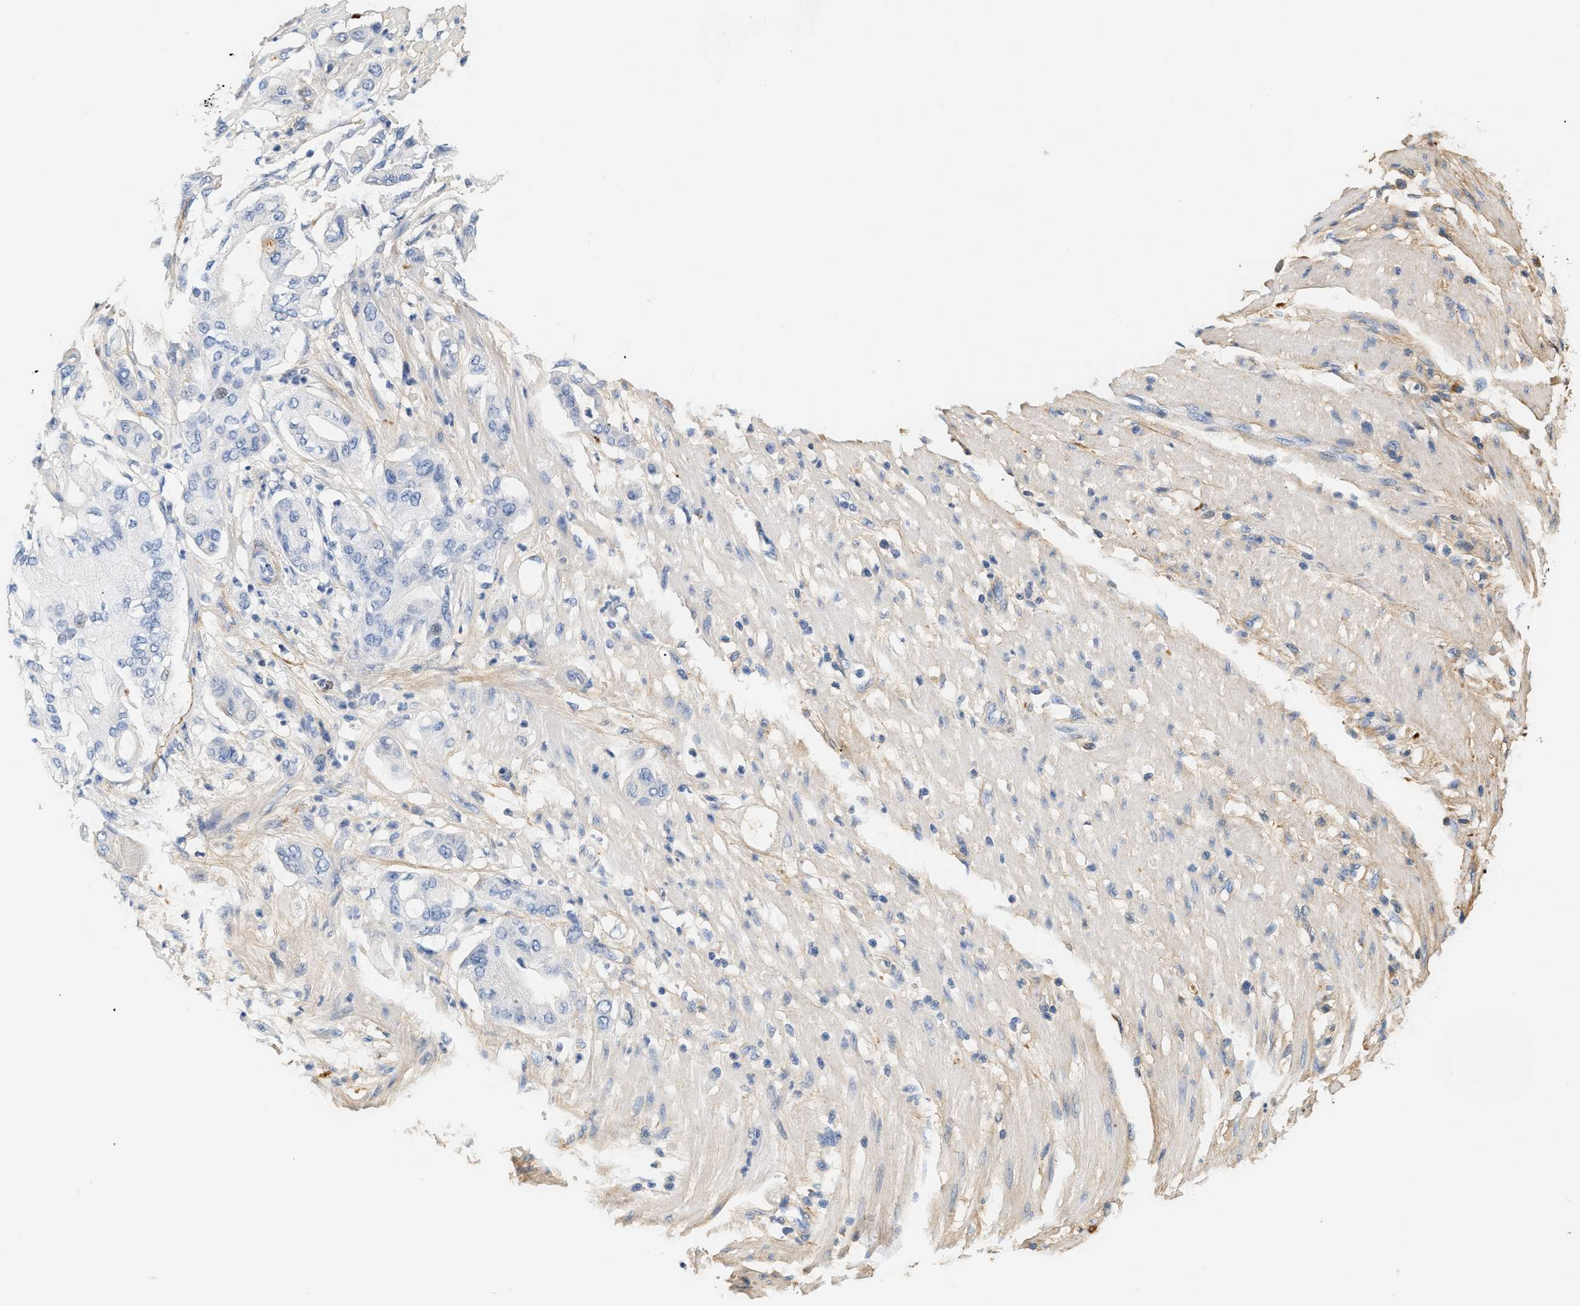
{"staining": {"intensity": "weak", "quantity": "<25%", "location": "cytoplasmic/membranous"}, "tissue": "pancreatic cancer", "cell_type": "Tumor cells", "image_type": "cancer", "snomed": [{"axis": "morphology", "description": "Adenocarcinoma, NOS"}, {"axis": "morphology", "description": "Adenocarcinoma, metastatic, NOS"}, {"axis": "topography", "description": "Lymph node"}, {"axis": "topography", "description": "Pancreas"}, {"axis": "topography", "description": "Duodenum"}], "caption": "This is an immunohistochemistry (IHC) image of pancreatic adenocarcinoma. There is no expression in tumor cells.", "gene": "CFH", "patient": {"sex": "female", "age": 64}}